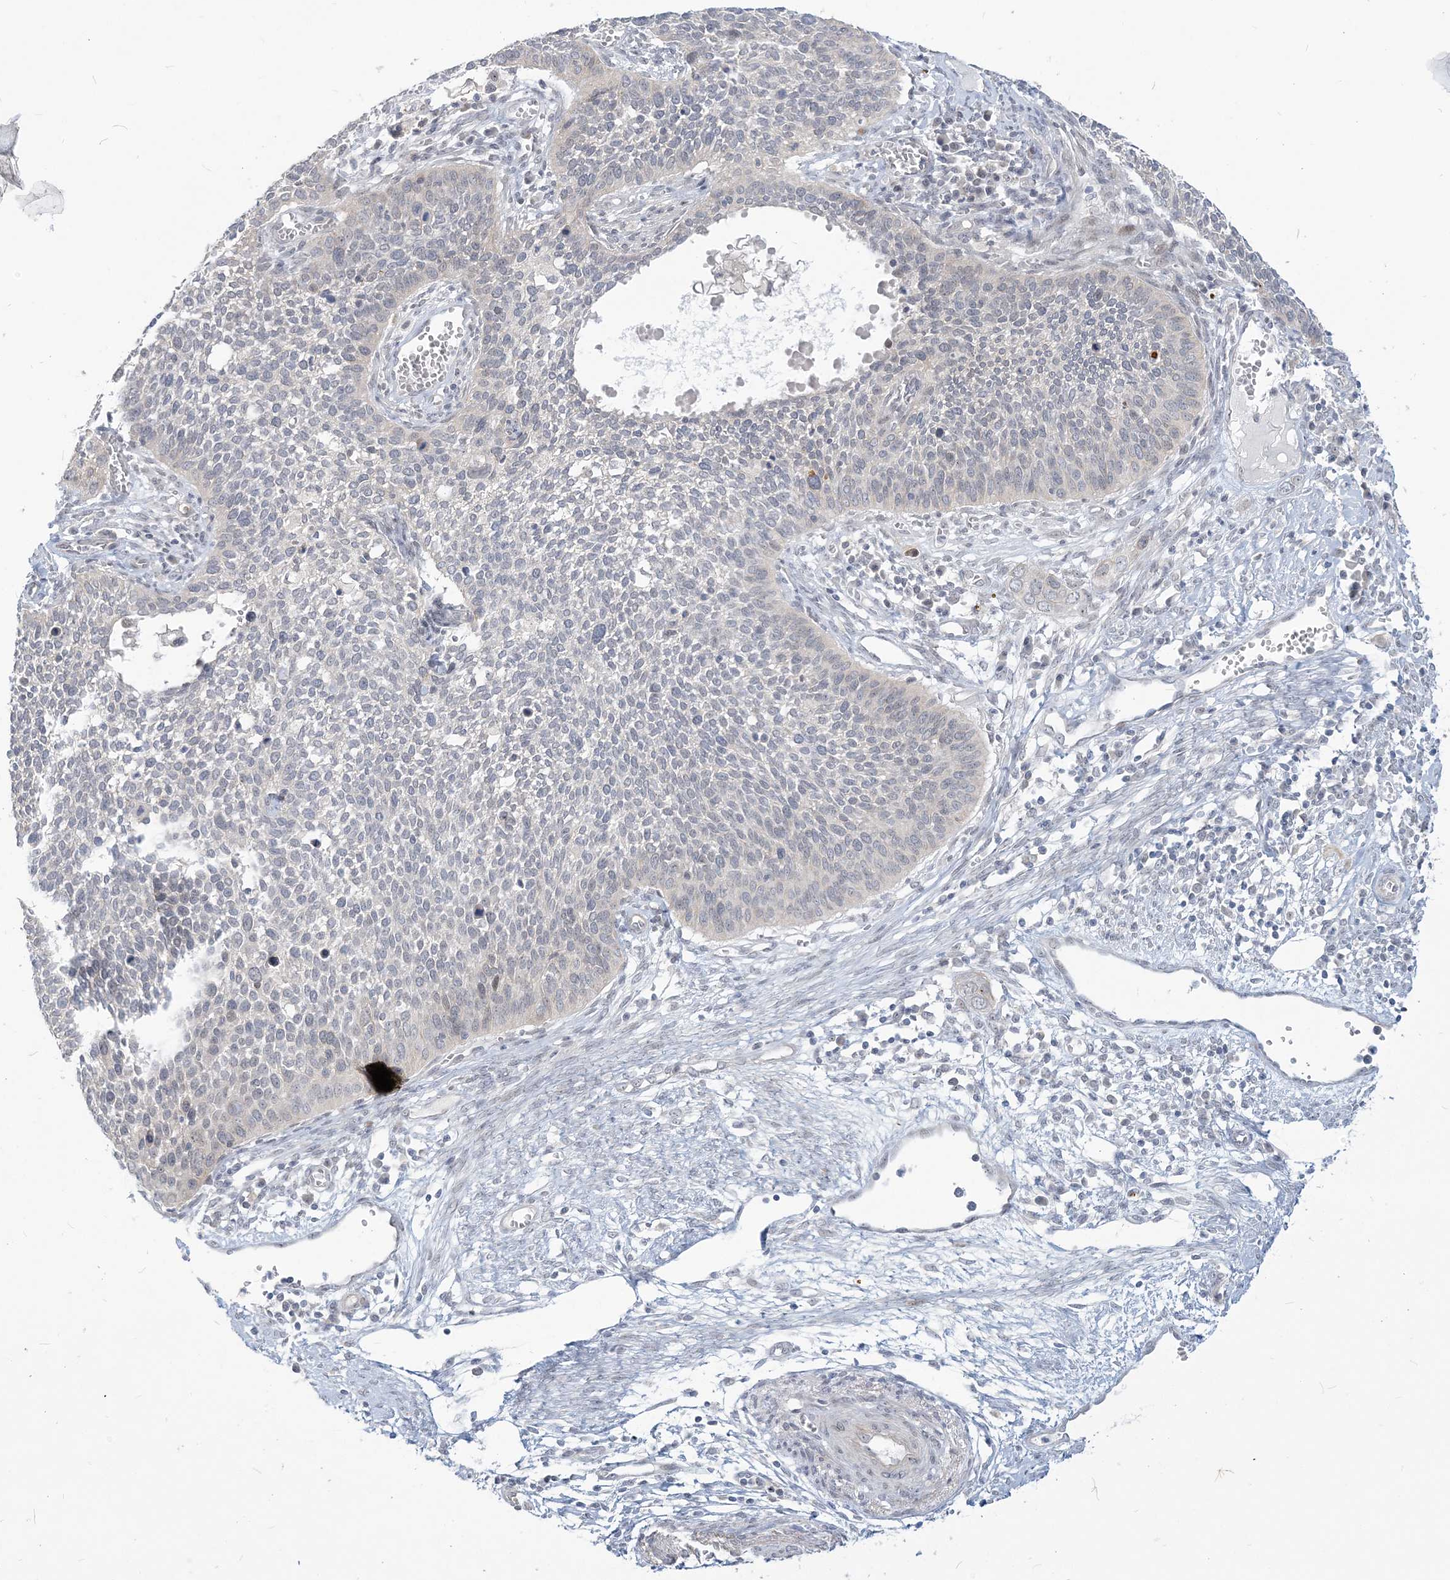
{"staining": {"intensity": "negative", "quantity": "none", "location": "none"}, "tissue": "cervical cancer", "cell_type": "Tumor cells", "image_type": "cancer", "snomed": [{"axis": "morphology", "description": "Squamous cell carcinoma, NOS"}, {"axis": "topography", "description": "Cervix"}], "caption": "IHC image of squamous cell carcinoma (cervical) stained for a protein (brown), which demonstrates no positivity in tumor cells.", "gene": "SDAD1", "patient": {"sex": "female", "age": 34}}